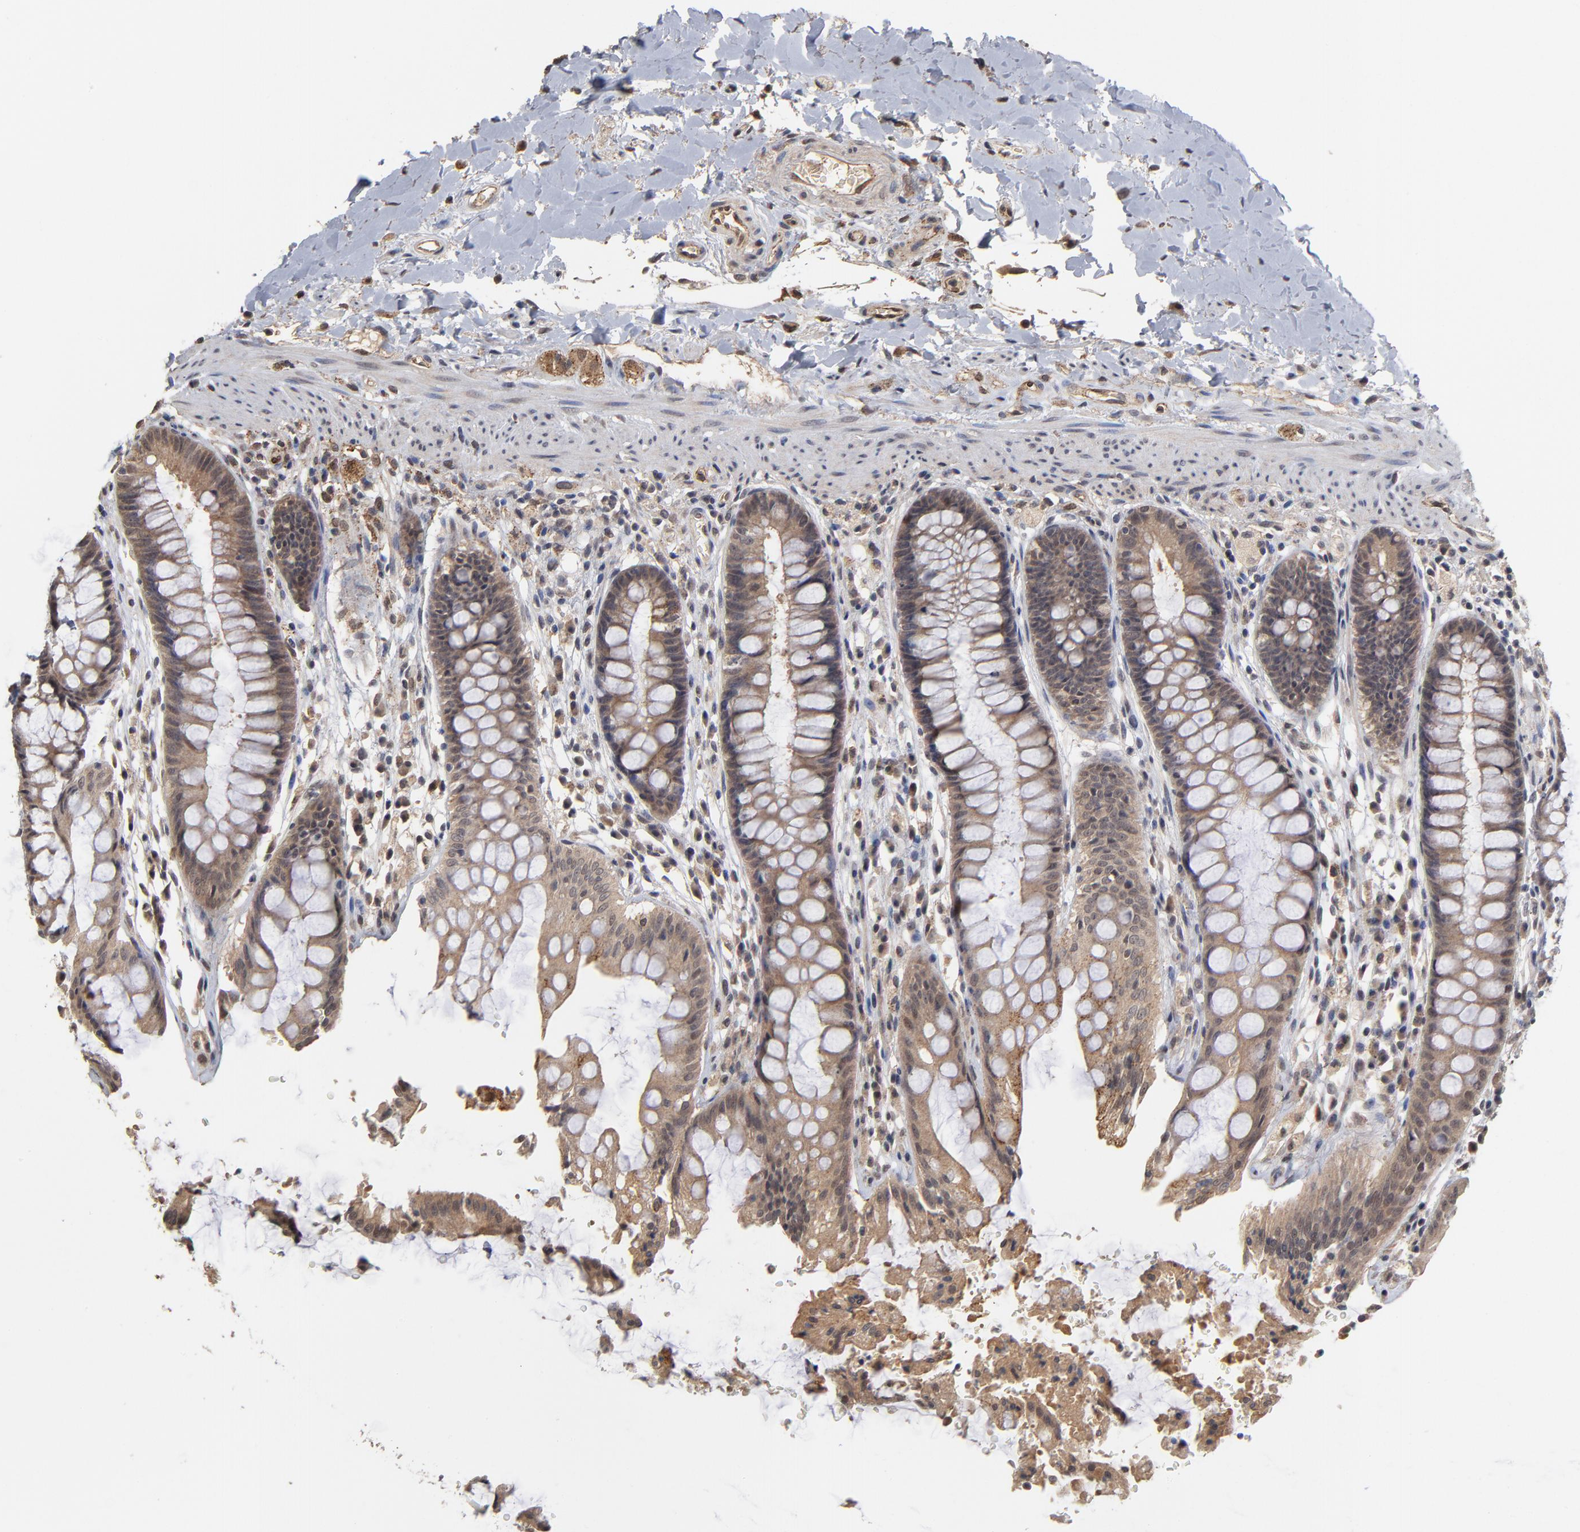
{"staining": {"intensity": "moderate", "quantity": ">75%", "location": "cytoplasmic/membranous"}, "tissue": "rectum", "cell_type": "Glandular cells", "image_type": "normal", "snomed": [{"axis": "morphology", "description": "Normal tissue, NOS"}, {"axis": "topography", "description": "Rectum"}], "caption": "Immunohistochemical staining of benign rectum displays moderate cytoplasmic/membranous protein expression in about >75% of glandular cells.", "gene": "ASB8", "patient": {"sex": "female", "age": 46}}